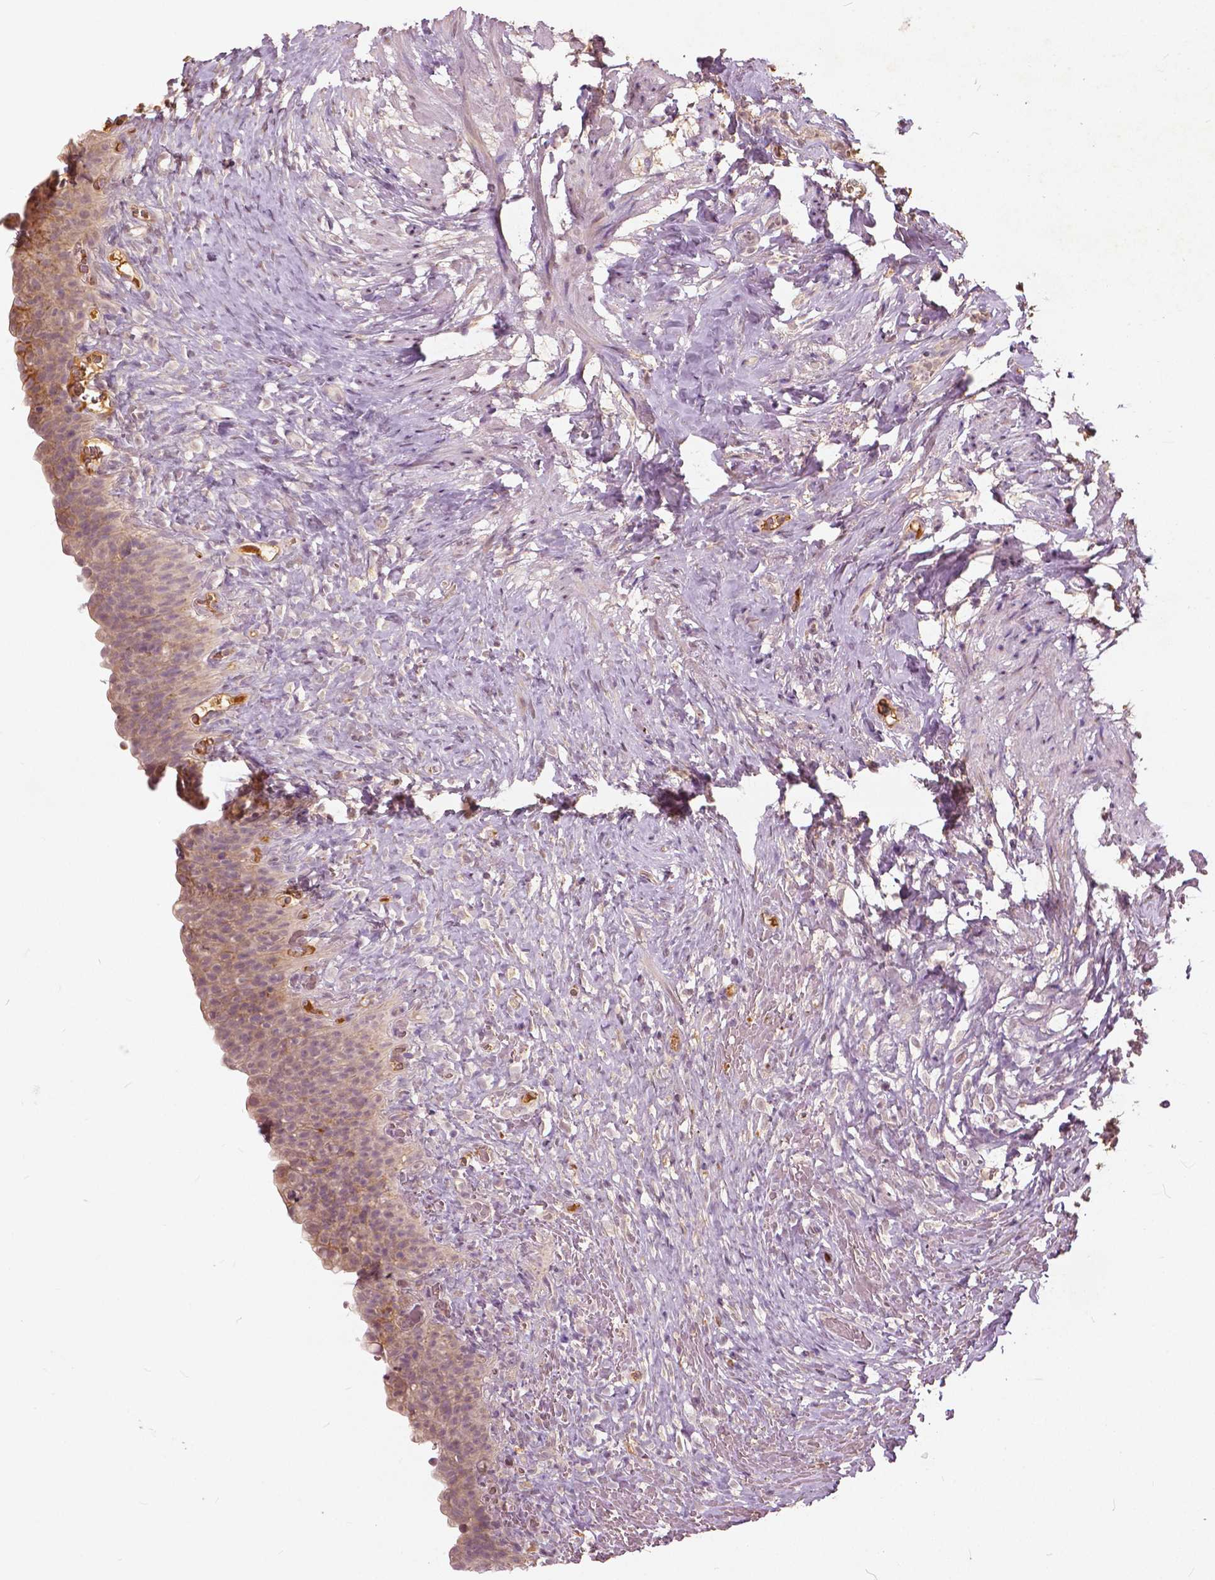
{"staining": {"intensity": "weak", "quantity": "25%-75%", "location": "cytoplasmic/membranous,nuclear"}, "tissue": "urinary bladder", "cell_type": "Urothelial cells", "image_type": "normal", "snomed": [{"axis": "morphology", "description": "Normal tissue, NOS"}, {"axis": "topography", "description": "Urinary bladder"}, {"axis": "topography", "description": "Prostate"}], "caption": "Immunohistochemical staining of unremarkable human urinary bladder displays 25%-75% levels of weak cytoplasmic/membranous,nuclear protein positivity in approximately 25%-75% of urothelial cells. (Stains: DAB (3,3'-diaminobenzidine) in brown, nuclei in blue, Microscopy: brightfield microscopy at high magnification).", "gene": "ANGPTL4", "patient": {"sex": "male", "age": 76}}